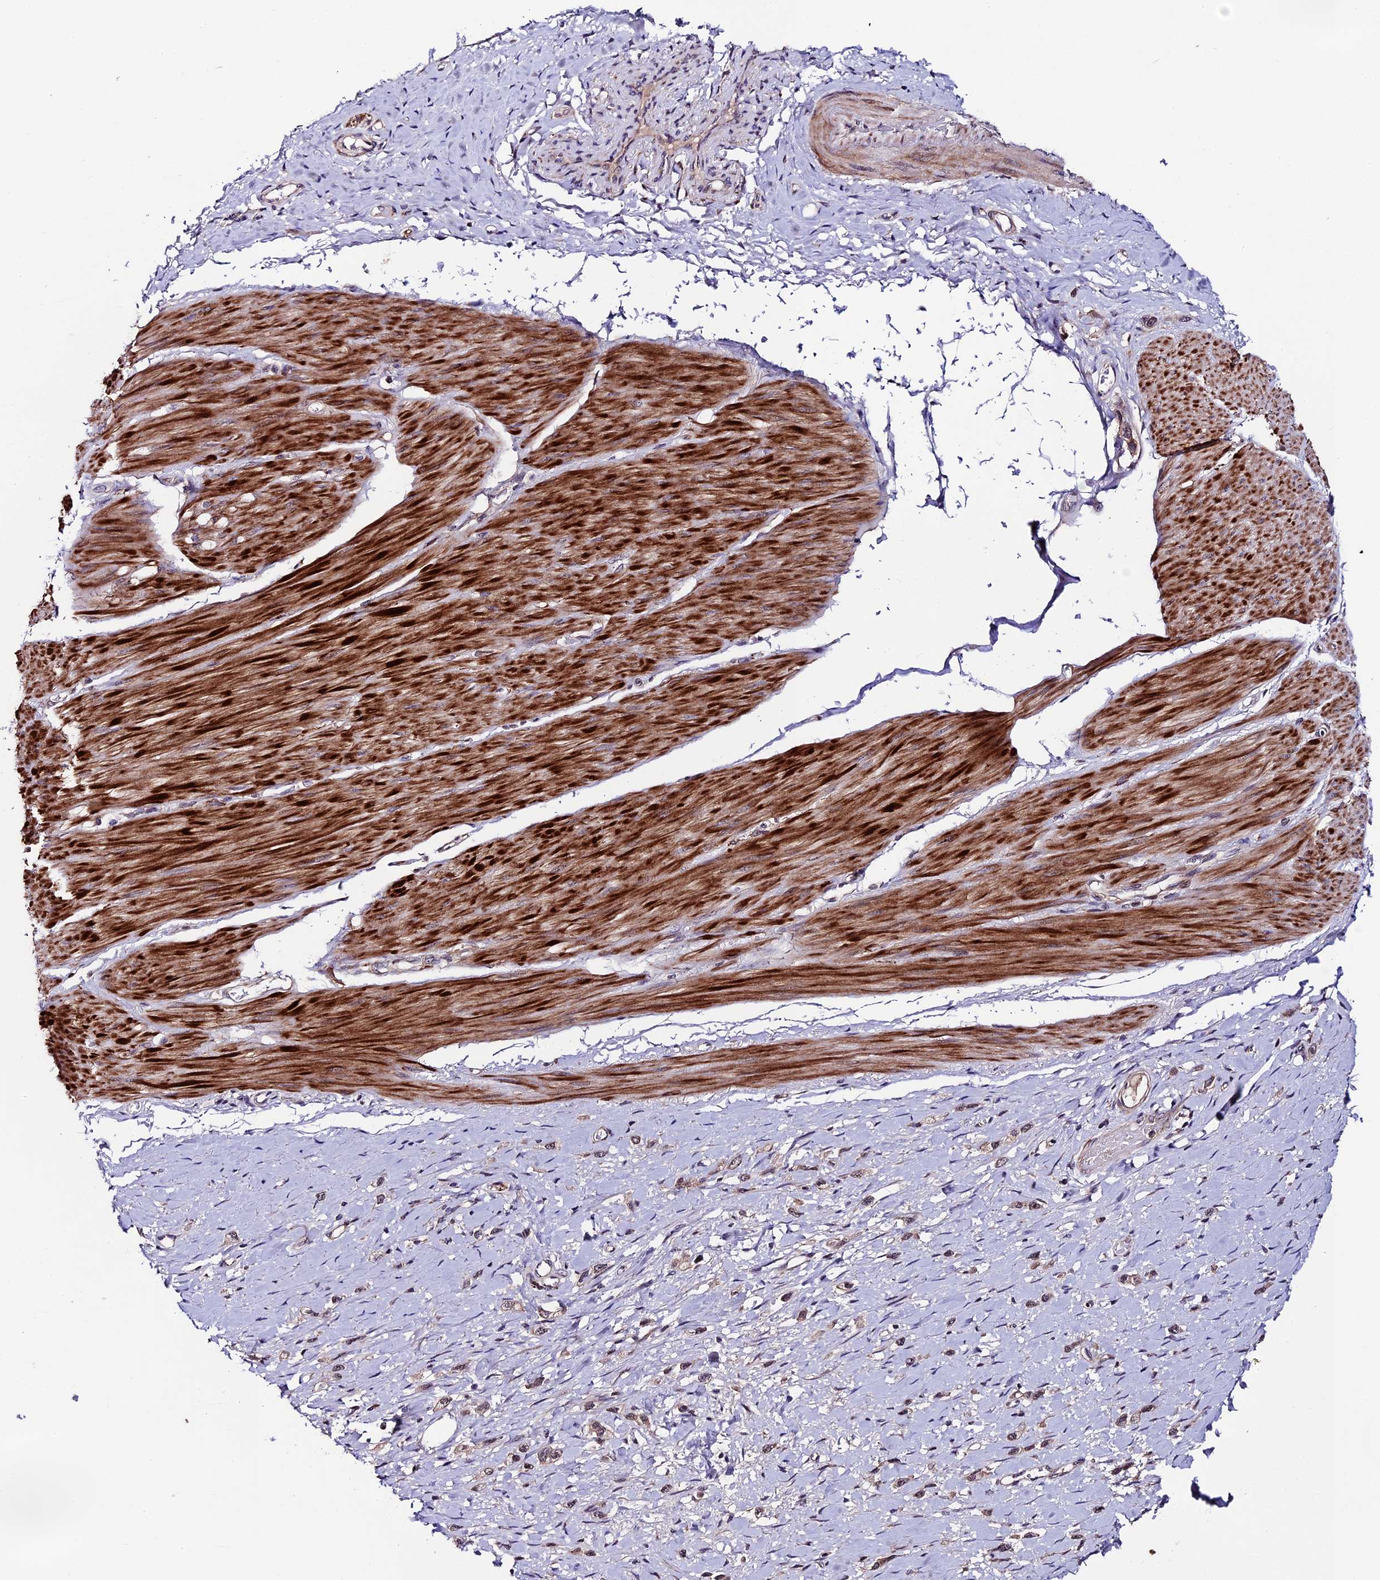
{"staining": {"intensity": "weak", "quantity": "<25%", "location": "cytoplasmic/membranous"}, "tissue": "stomach cancer", "cell_type": "Tumor cells", "image_type": "cancer", "snomed": [{"axis": "morphology", "description": "Adenocarcinoma, NOS"}, {"axis": "topography", "description": "Stomach"}], "caption": "Immunohistochemistry (IHC) histopathology image of neoplastic tissue: human stomach cancer stained with DAB exhibits no significant protein staining in tumor cells.", "gene": "SIPA1L3", "patient": {"sex": "female", "age": 65}}